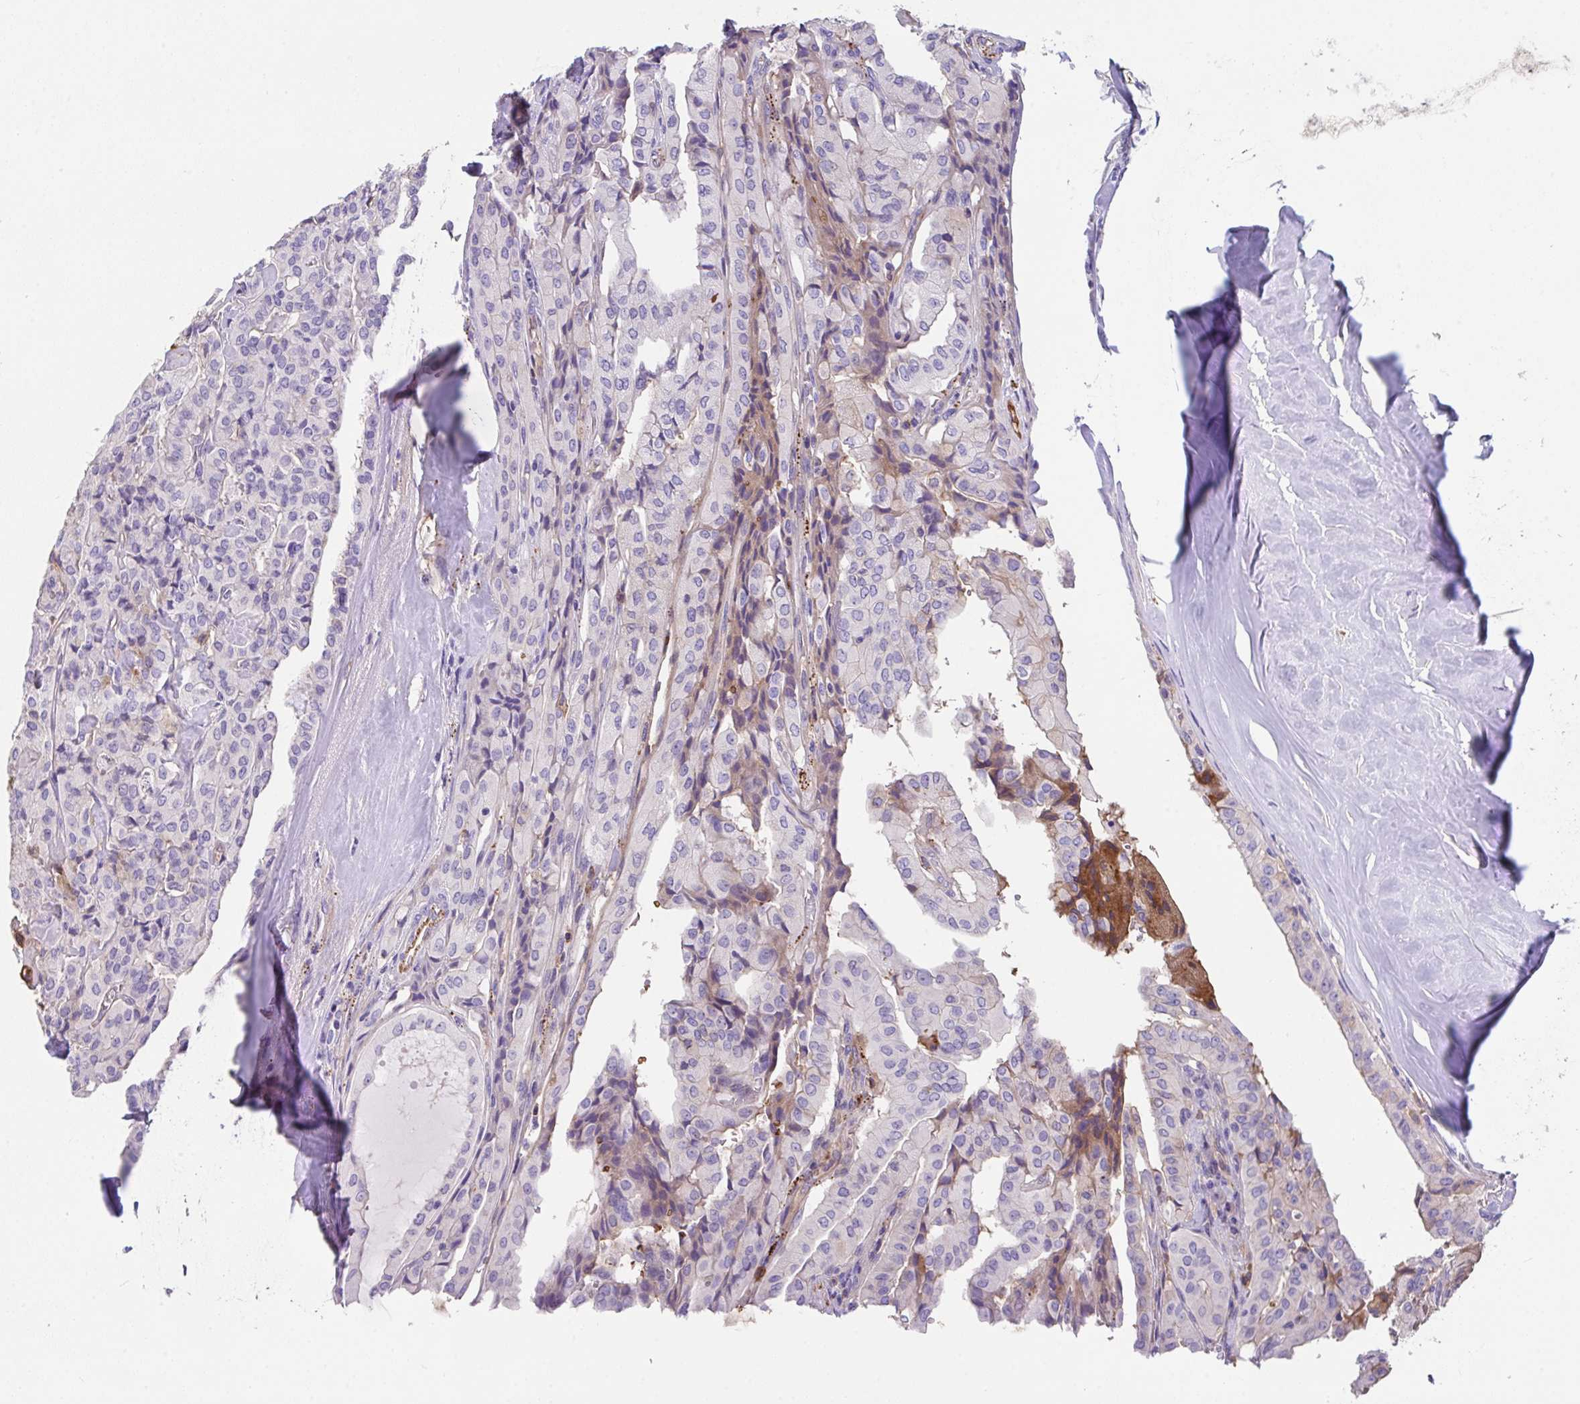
{"staining": {"intensity": "moderate", "quantity": "<25%", "location": "cytoplasmic/membranous"}, "tissue": "thyroid cancer", "cell_type": "Tumor cells", "image_type": "cancer", "snomed": [{"axis": "morphology", "description": "Papillary adenocarcinoma, NOS"}, {"axis": "topography", "description": "Thyroid gland"}], "caption": "Papillary adenocarcinoma (thyroid) stained with immunohistochemistry (IHC) exhibits moderate cytoplasmic/membranous positivity in approximately <25% of tumor cells. The protein of interest is stained brown, and the nuclei are stained in blue (DAB (3,3'-diaminobenzidine) IHC with brightfield microscopy, high magnification).", "gene": "ZNF813", "patient": {"sex": "female", "age": 59}}